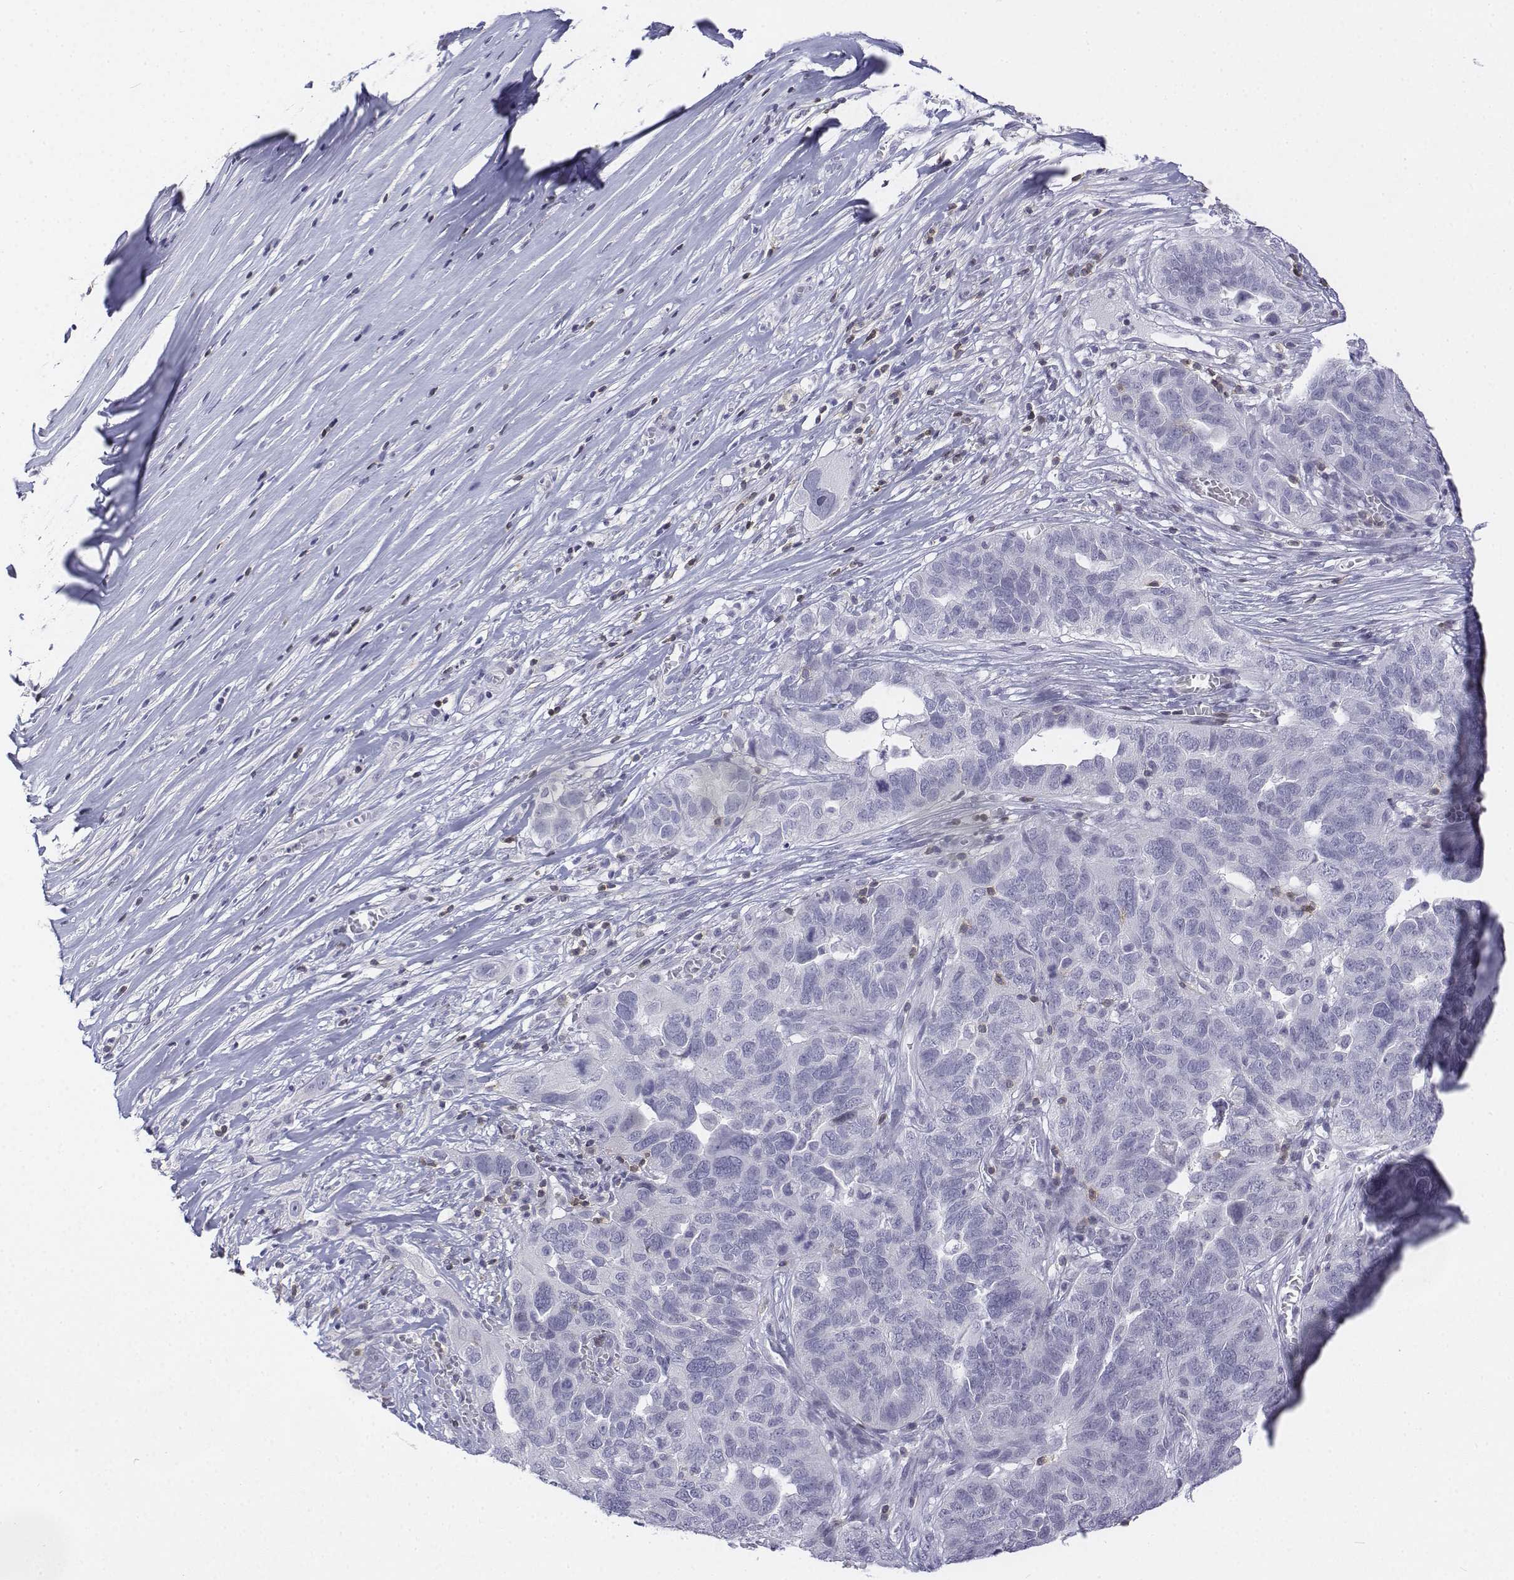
{"staining": {"intensity": "negative", "quantity": "none", "location": "none"}, "tissue": "ovarian cancer", "cell_type": "Tumor cells", "image_type": "cancer", "snomed": [{"axis": "morphology", "description": "Carcinoma, endometroid"}, {"axis": "topography", "description": "Soft tissue"}, {"axis": "topography", "description": "Ovary"}], "caption": "An immunohistochemistry histopathology image of endometroid carcinoma (ovarian) is shown. There is no staining in tumor cells of endometroid carcinoma (ovarian). The staining is performed using DAB (3,3'-diaminobenzidine) brown chromogen with nuclei counter-stained in using hematoxylin.", "gene": "CD3E", "patient": {"sex": "female", "age": 52}}